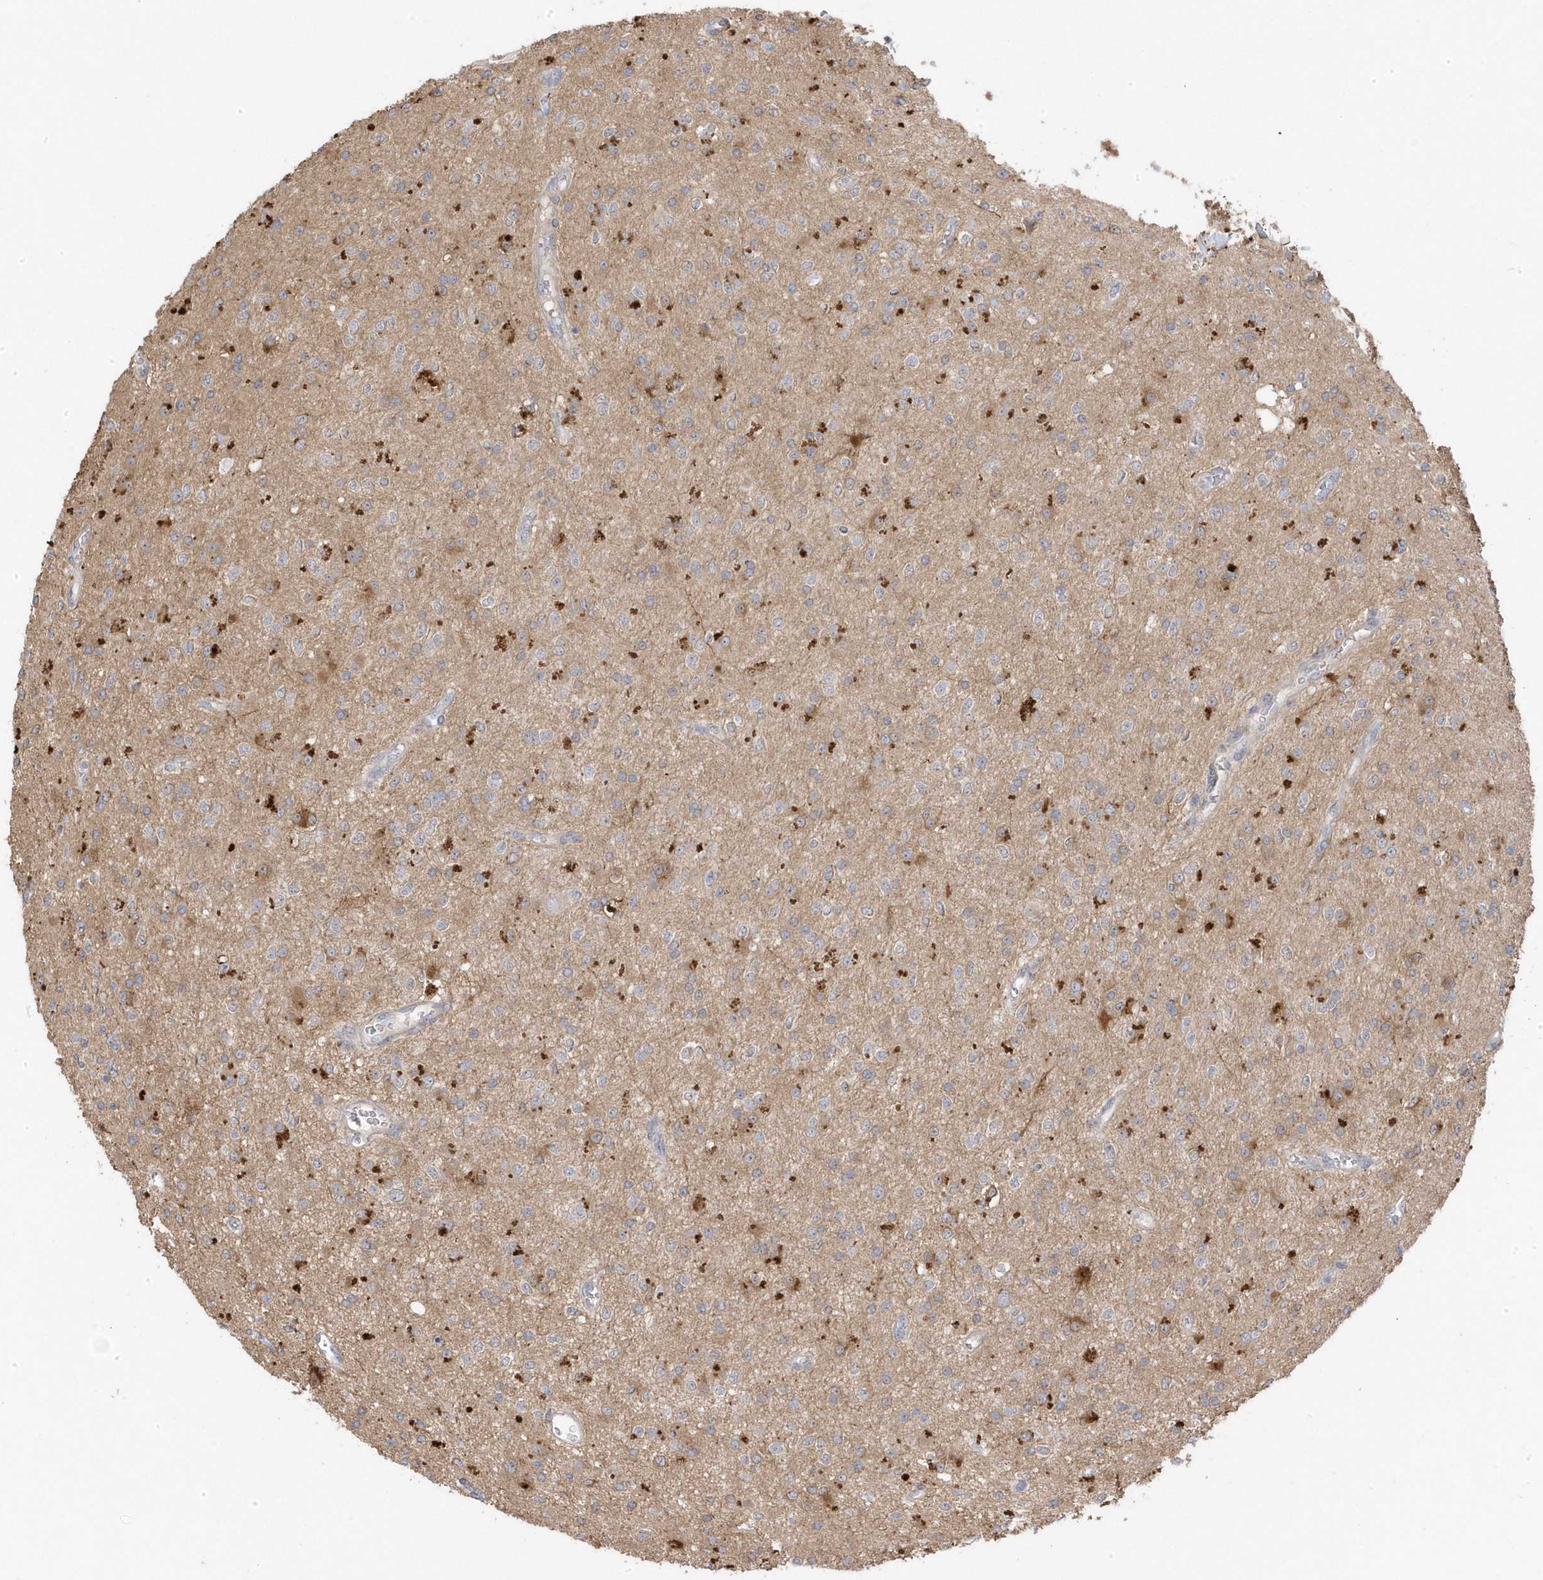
{"staining": {"intensity": "moderate", "quantity": "<25%", "location": "cytoplasmic/membranous"}, "tissue": "glioma", "cell_type": "Tumor cells", "image_type": "cancer", "snomed": [{"axis": "morphology", "description": "Glioma, malignant, High grade"}, {"axis": "topography", "description": "Brain"}], "caption": "Immunohistochemical staining of human glioma exhibits low levels of moderate cytoplasmic/membranous expression in about <25% of tumor cells.", "gene": "GTPBP6", "patient": {"sex": "male", "age": 34}}